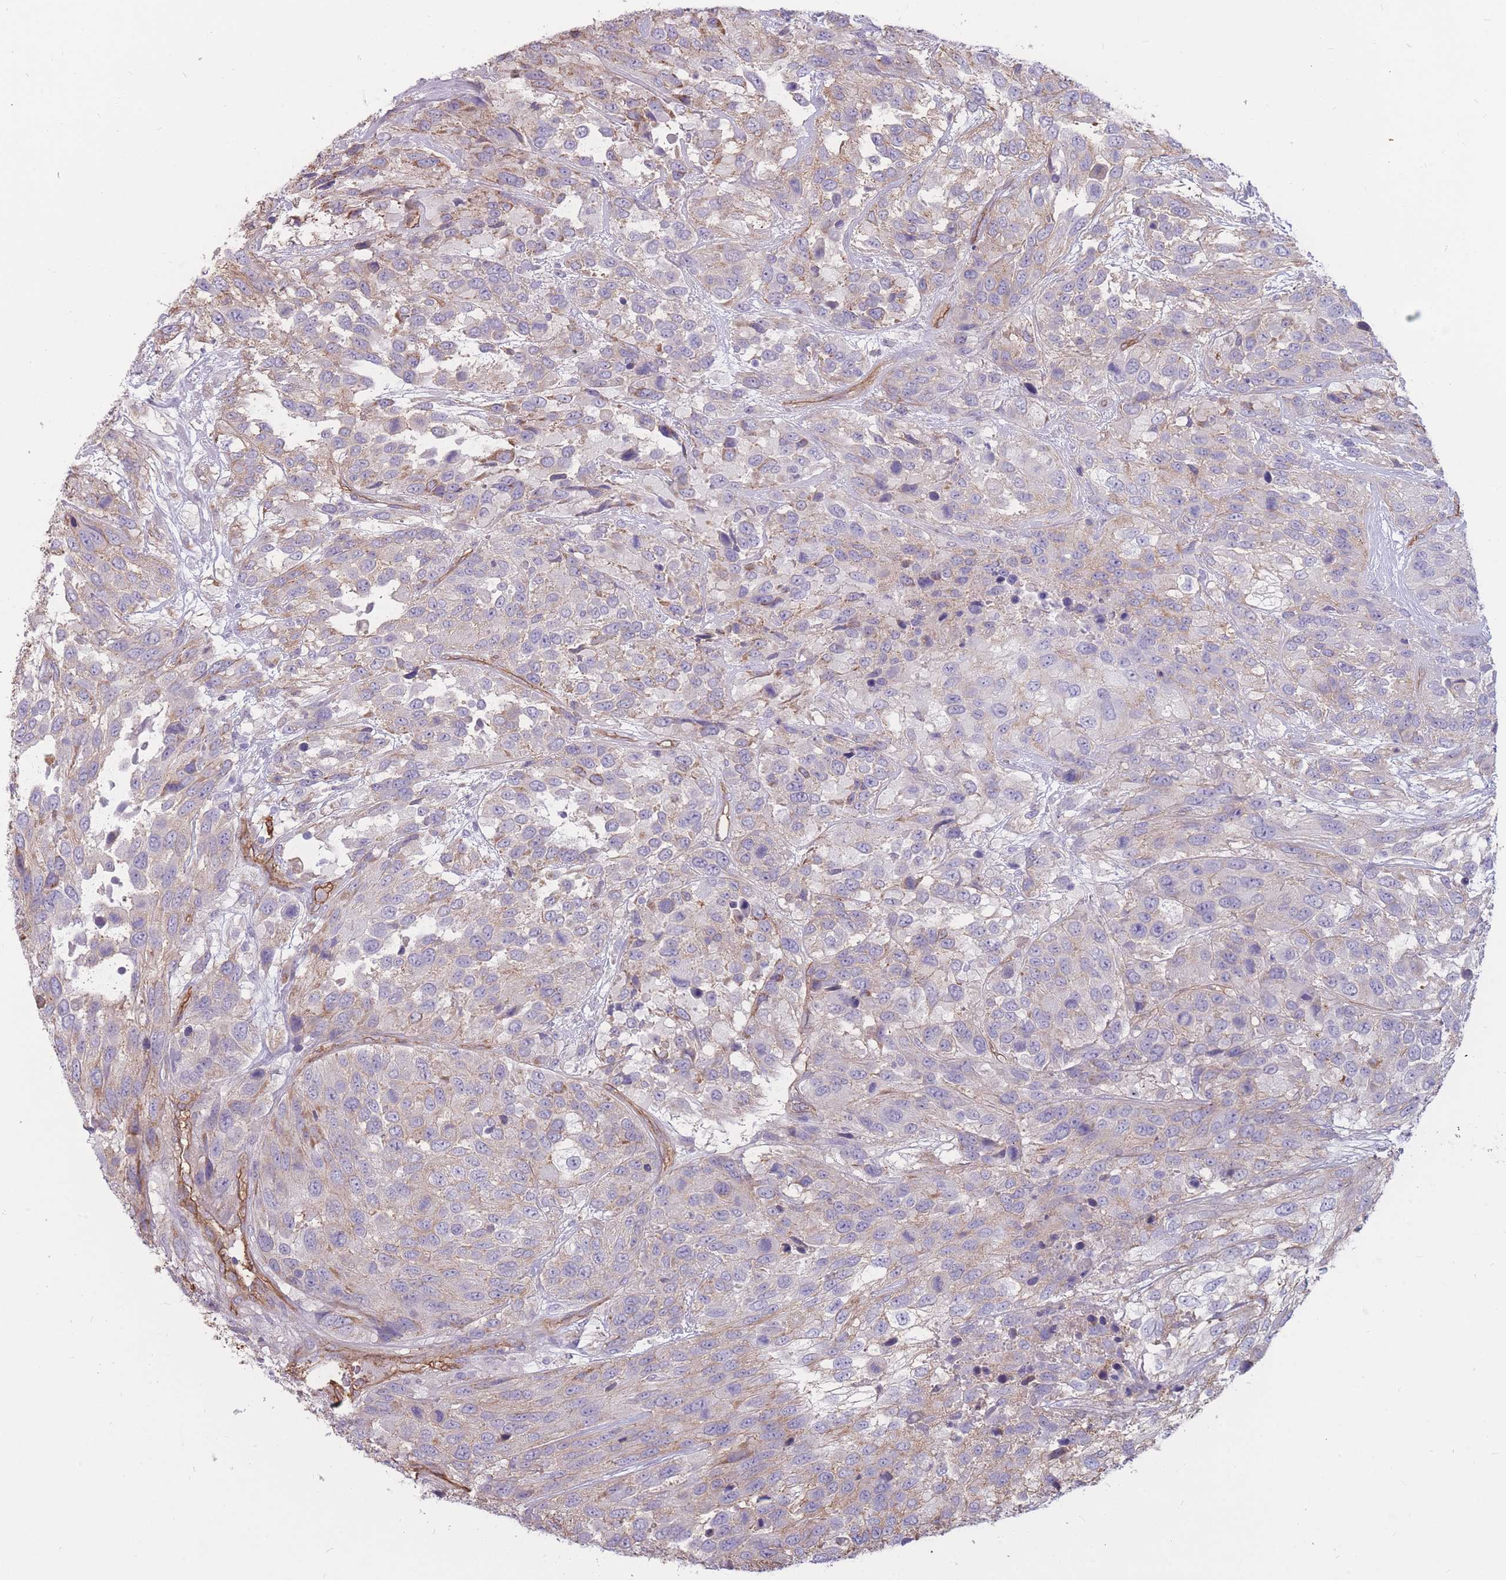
{"staining": {"intensity": "weak", "quantity": "<25%", "location": "cytoplasmic/membranous"}, "tissue": "urothelial cancer", "cell_type": "Tumor cells", "image_type": "cancer", "snomed": [{"axis": "morphology", "description": "Urothelial carcinoma, High grade"}, {"axis": "topography", "description": "Urinary bladder"}], "caption": "An immunohistochemistry photomicrograph of urothelial carcinoma (high-grade) is shown. There is no staining in tumor cells of urothelial carcinoma (high-grade). (DAB immunohistochemistry (IHC), high magnification).", "gene": "GNA11", "patient": {"sex": "female", "age": 70}}